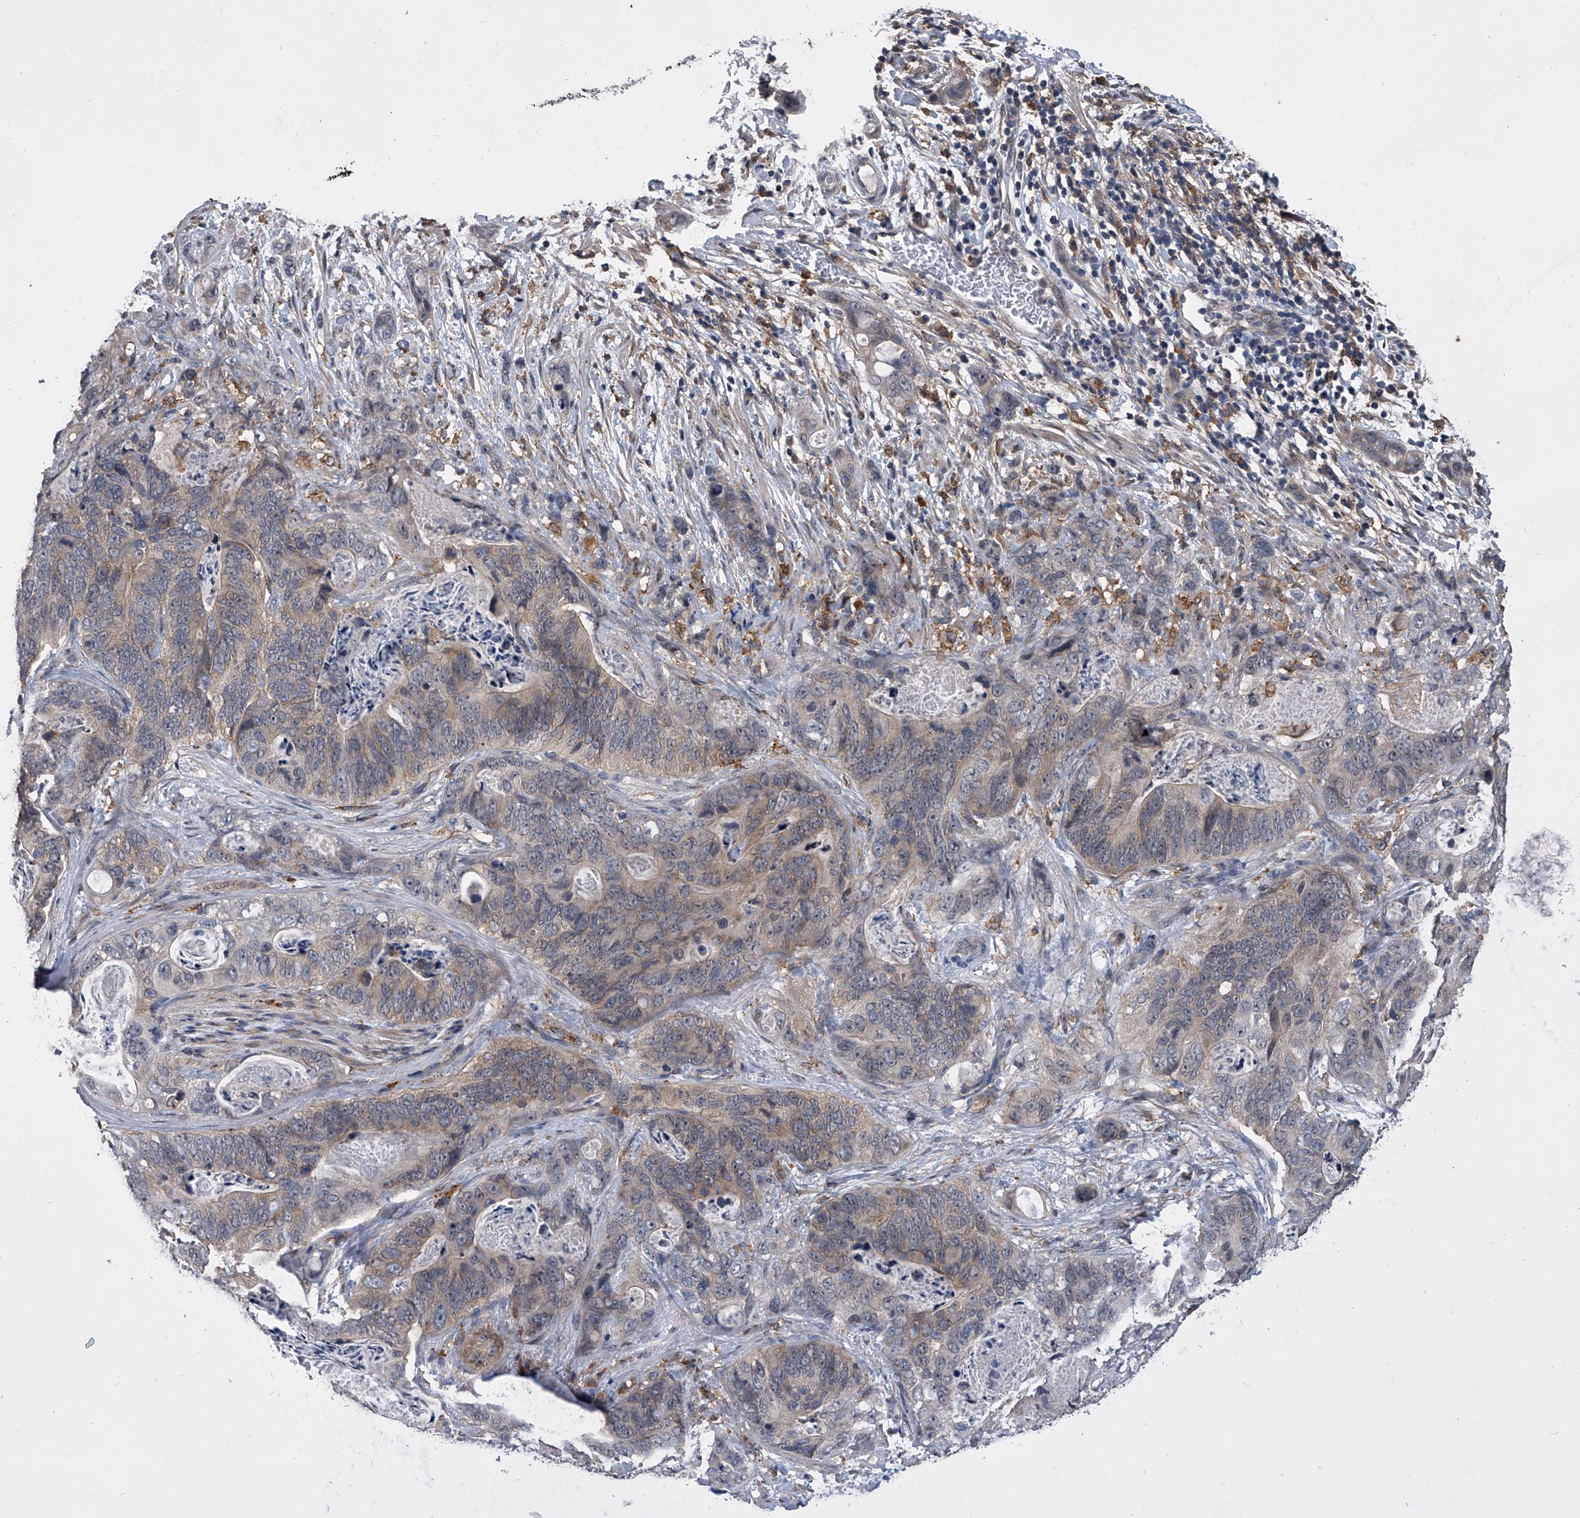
{"staining": {"intensity": "weak", "quantity": "<25%", "location": "cytoplasmic/membranous"}, "tissue": "stomach cancer", "cell_type": "Tumor cells", "image_type": "cancer", "snomed": [{"axis": "morphology", "description": "Normal tissue, NOS"}, {"axis": "morphology", "description": "Adenocarcinoma, NOS"}, {"axis": "topography", "description": "Stomach"}], "caption": "Immunohistochemical staining of adenocarcinoma (stomach) displays no significant staining in tumor cells.", "gene": "MAP4K3", "patient": {"sex": "female", "age": 89}}